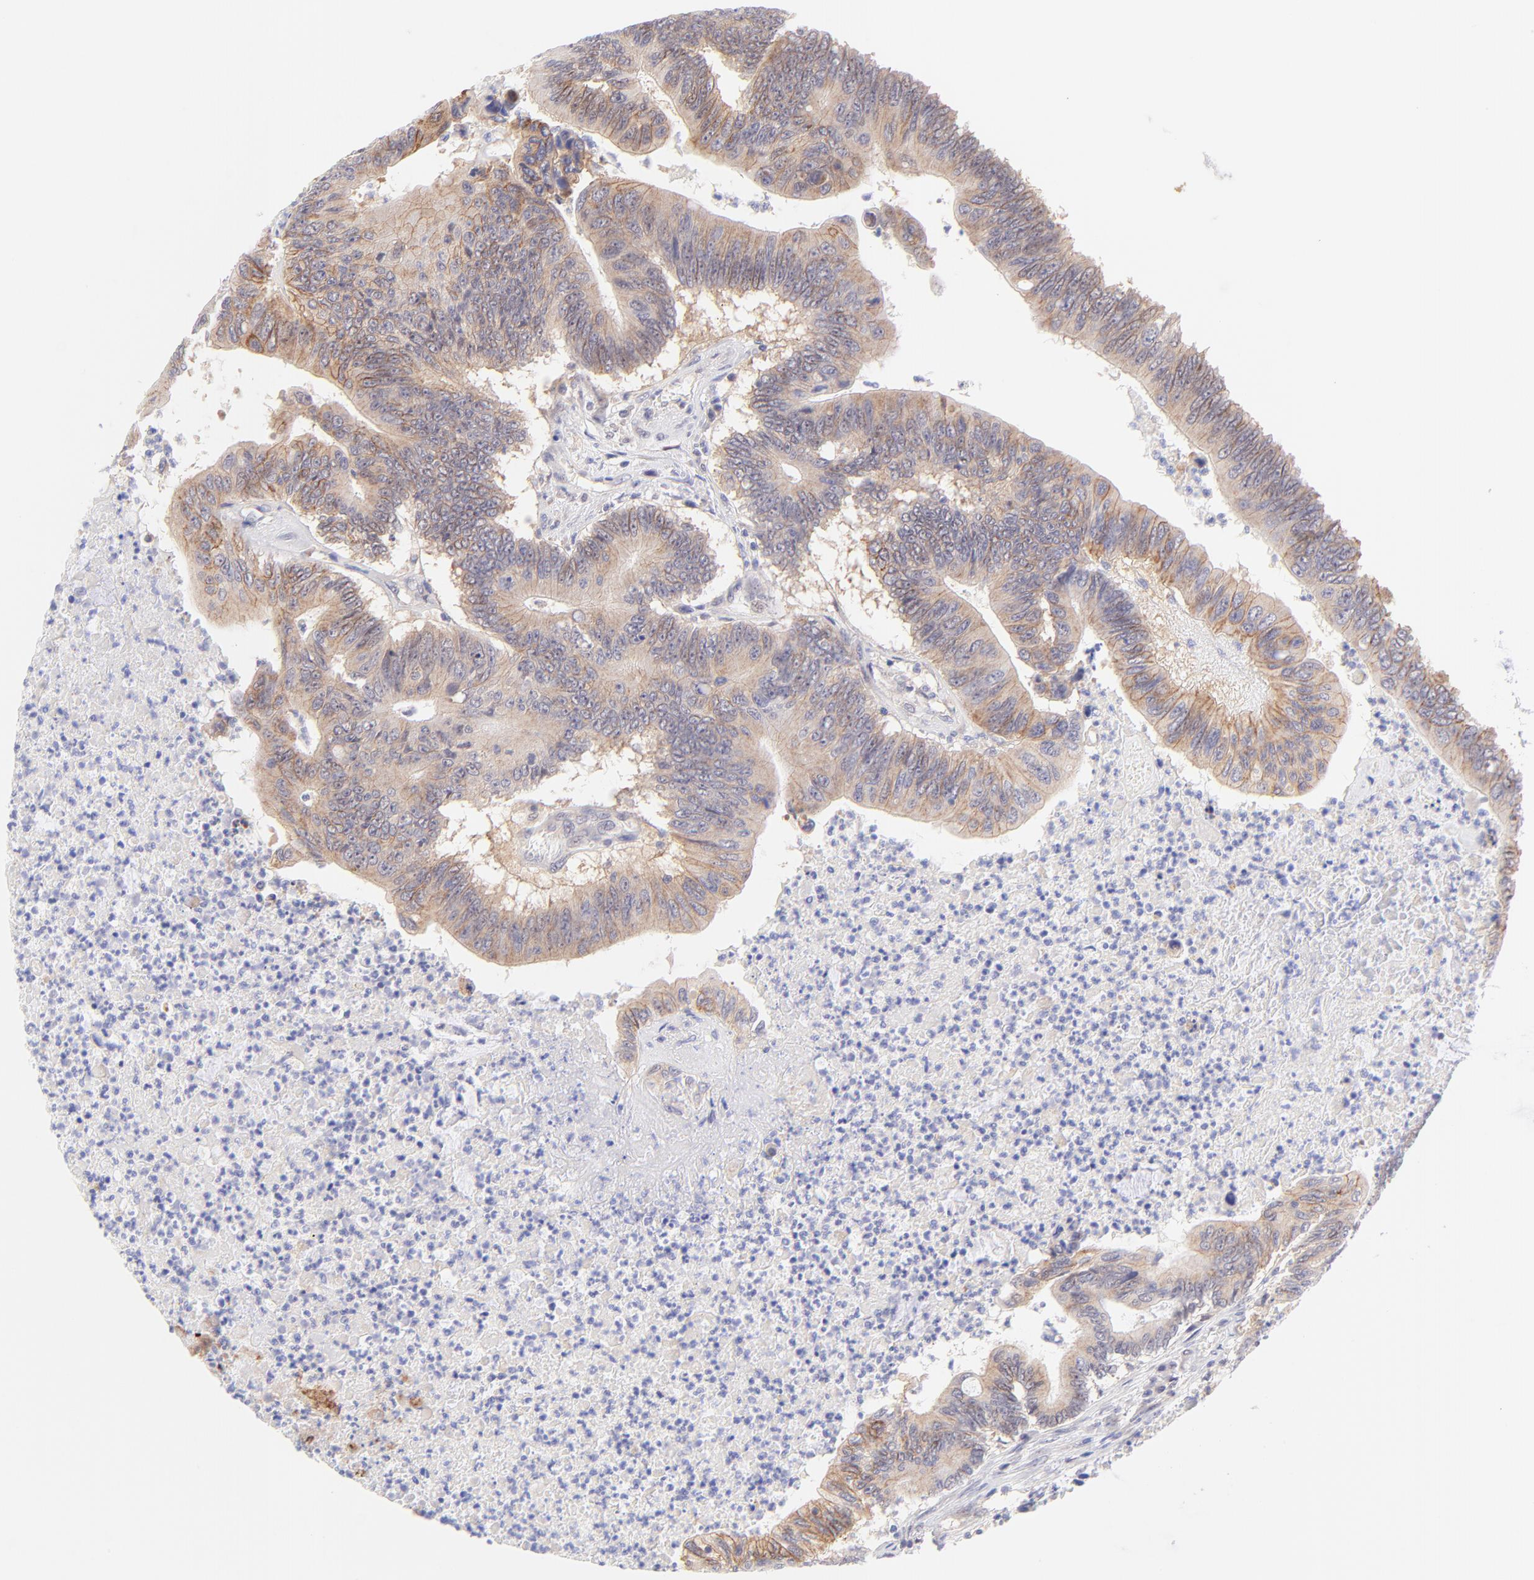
{"staining": {"intensity": "weak", "quantity": ">75%", "location": "cytoplasmic/membranous"}, "tissue": "colorectal cancer", "cell_type": "Tumor cells", "image_type": "cancer", "snomed": [{"axis": "morphology", "description": "Adenocarcinoma, NOS"}, {"axis": "topography", "description": "Colon"}], "caption": "This histopathology image exhibits immunohistochemistry staining of human colorectal adenocarcinoma, with low weak cytoplasmic/membranous staining in approximately >75% of tumor cells.", "gene": "PBDC1", "patient": {"sex": "male", "age": 65}}